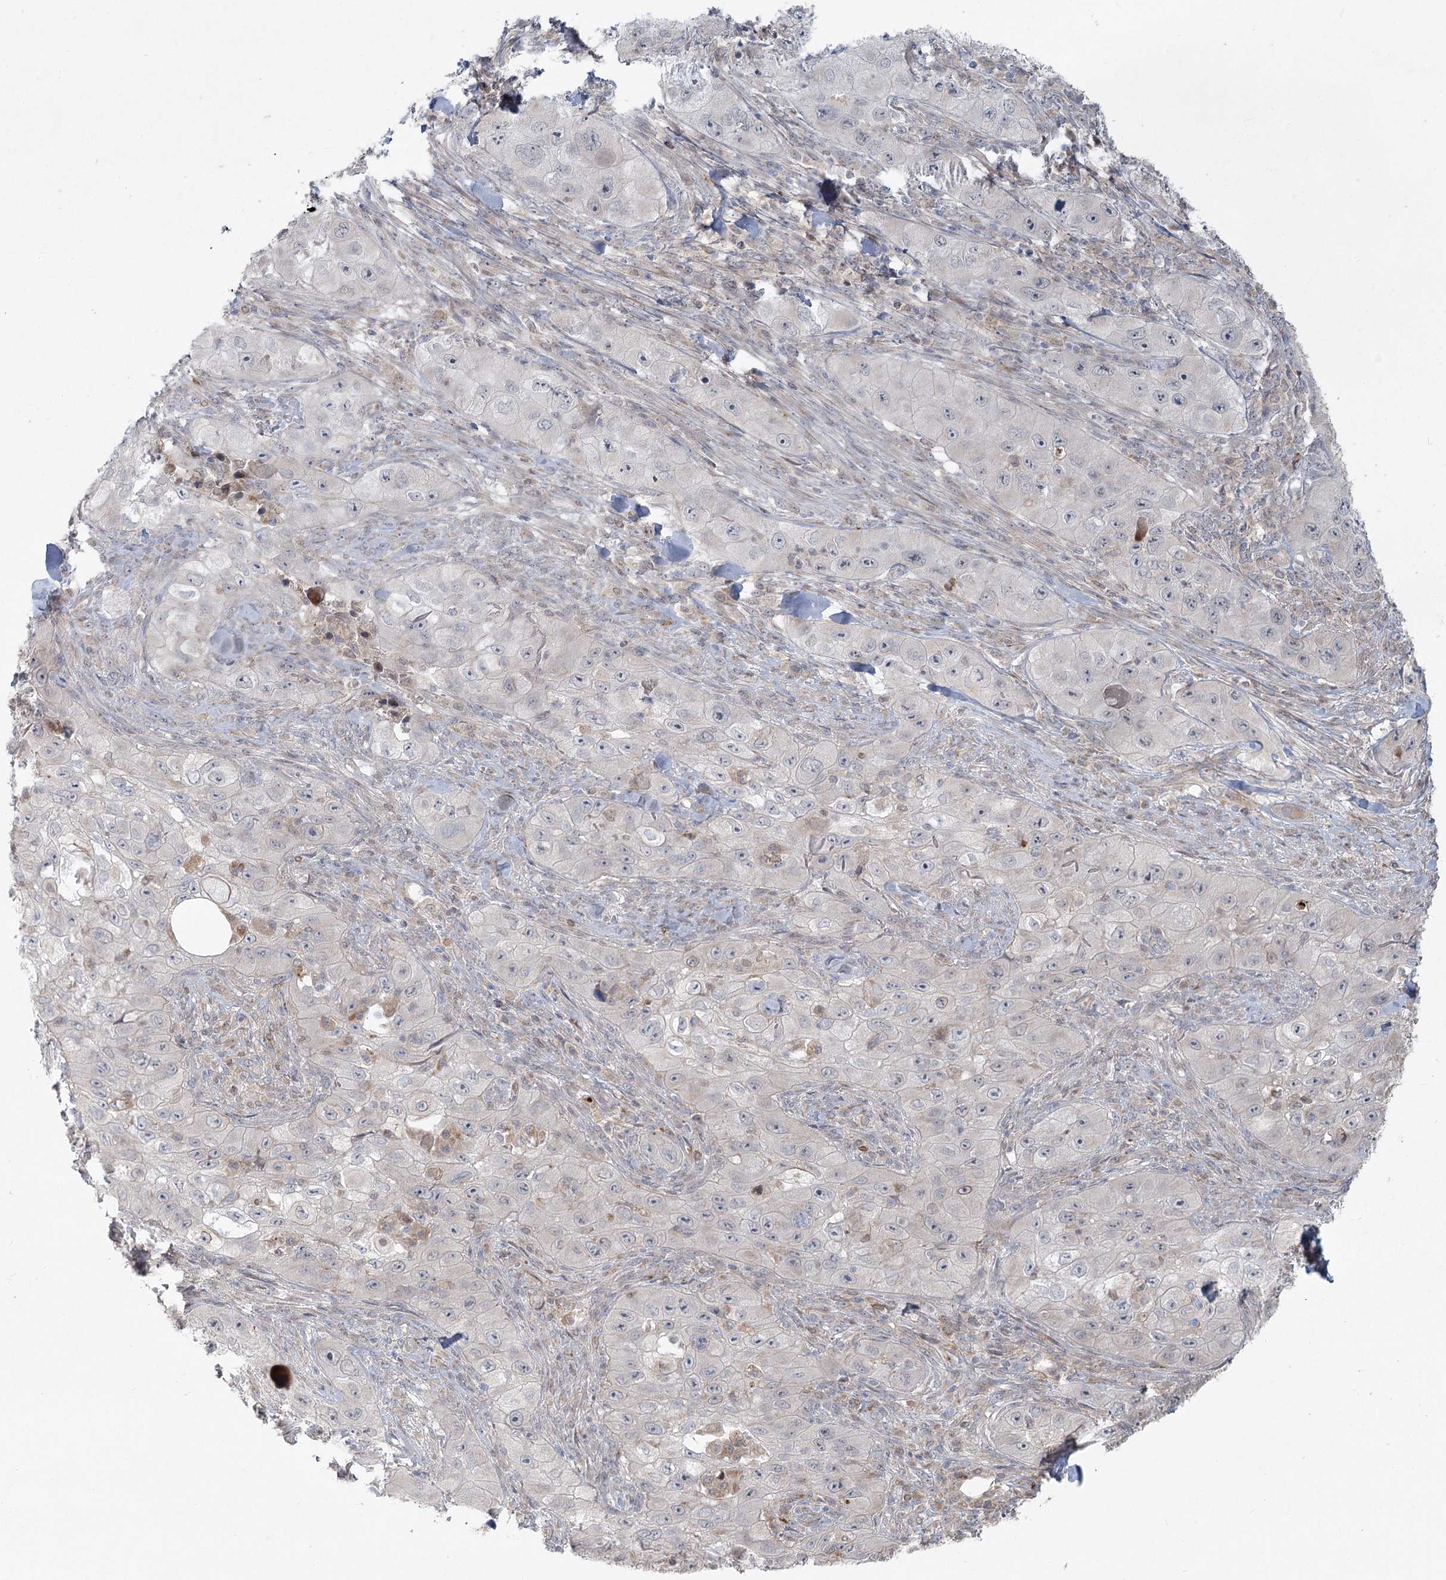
{"staining": {"intensity": "negative", "quantity": "none", "location": "none"}, "tissue": "skin cancer", "cell_type": "Tumor cells", "image_type": "cancer", "snomed": [{"axis": "morphology", "description": "Squamous cell carcinoma, NOS"}, {"axis": "topography", "description": "Skin"}, {"axis": "topography", "description": "Subcutis"}], "caption": "Immunohistochemistry (IHC) histopathology image of neoplastic tissue: skin squamous cell carcinoma stained with DAB (3,3'-diaminobenzidine) reveals no significant protein staining in tumor cells.", "gene": "LRP2BP", "patient": {"sex": "male", "age": 73}}